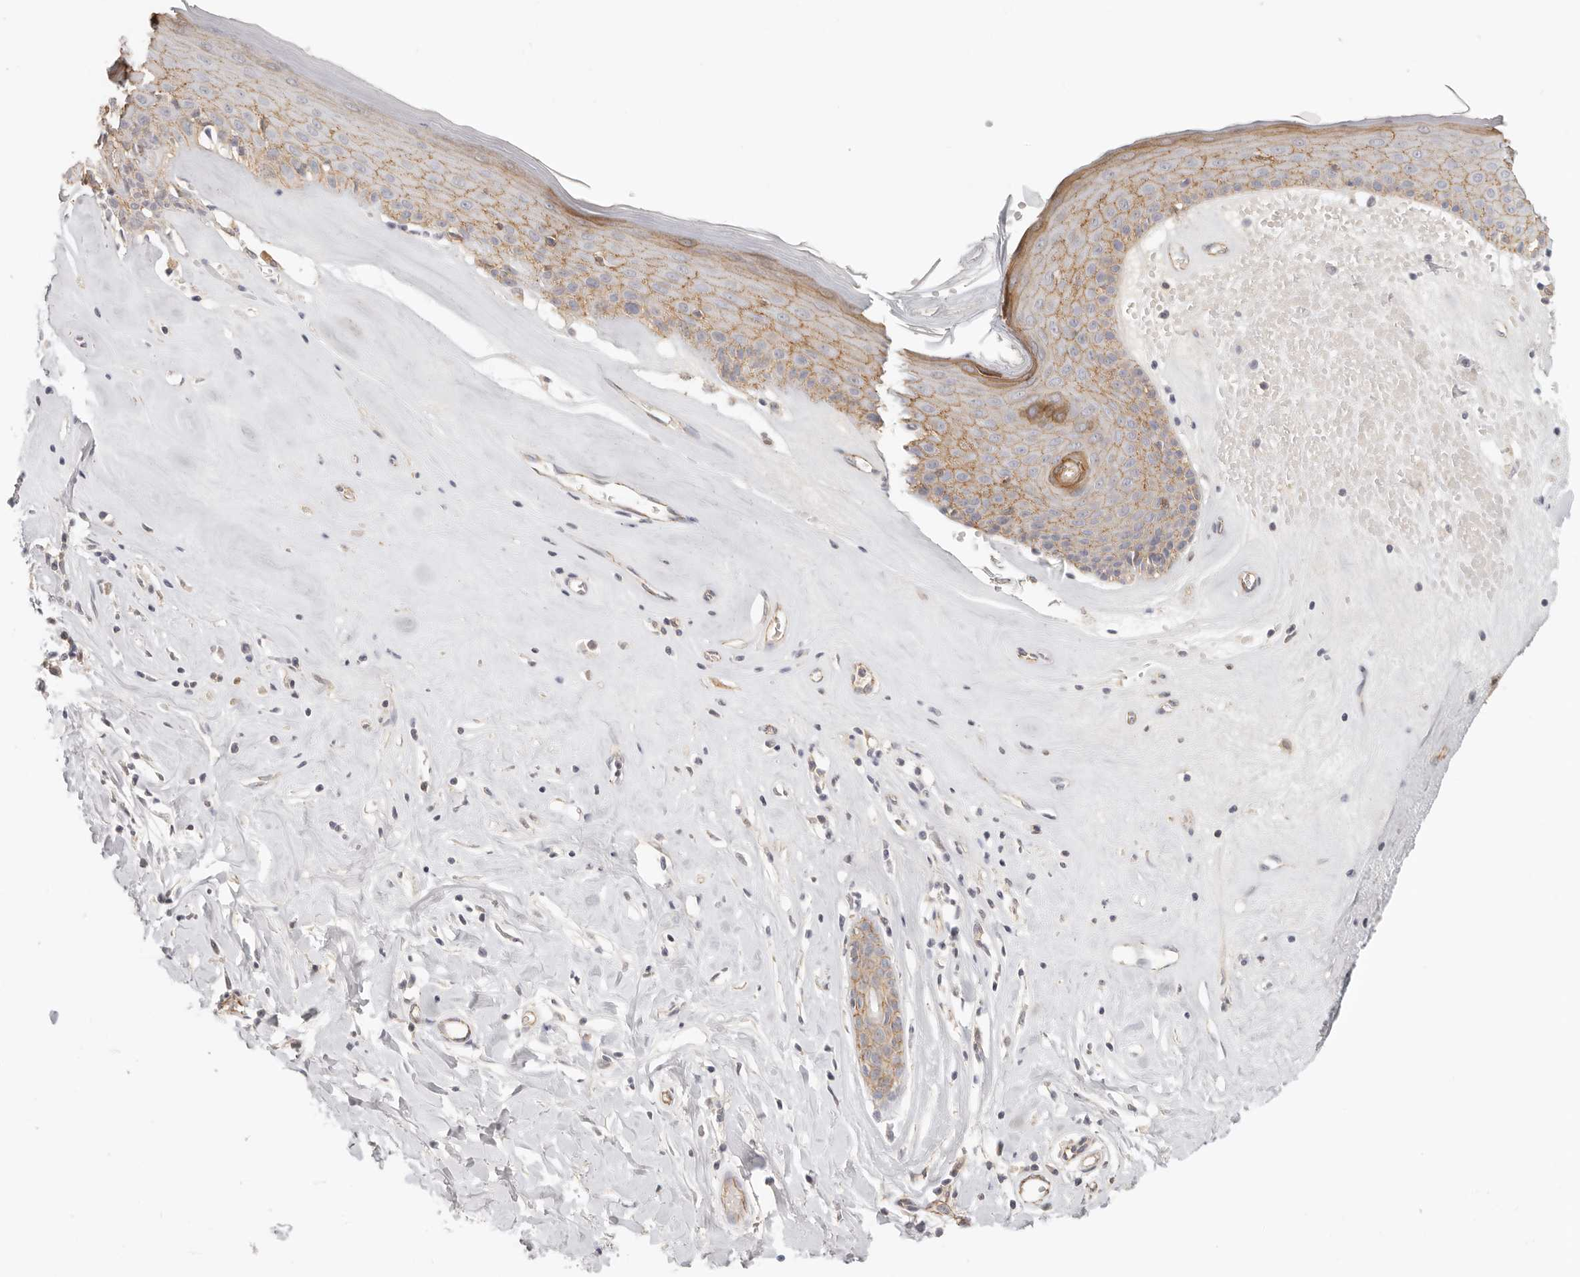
{"staining": {"intensity": "moderate", "quantity": ">75%", "location": "cytoplasmic/membranous"}, "tissue": "skin", "cell_type": "Epidermal cells", "image_type": "normal", "snomed": [{"axis": "morphology", "description": "Normal tissue, NOS"}, {"axis": "morphology", "description": "Inflammation, NOS"}, {"axis": "topography", "description": "Vulva"}], "caption": "Protein analysis of unremarkable skin shows moderate cytoplasmic/membranous positivity in about >75% of epidermal cells. (DAB = brown stain, brightfield microscopy at high magnification).", "gene": "ANXA9", "patient": {"sex": "female", "age": 84}}